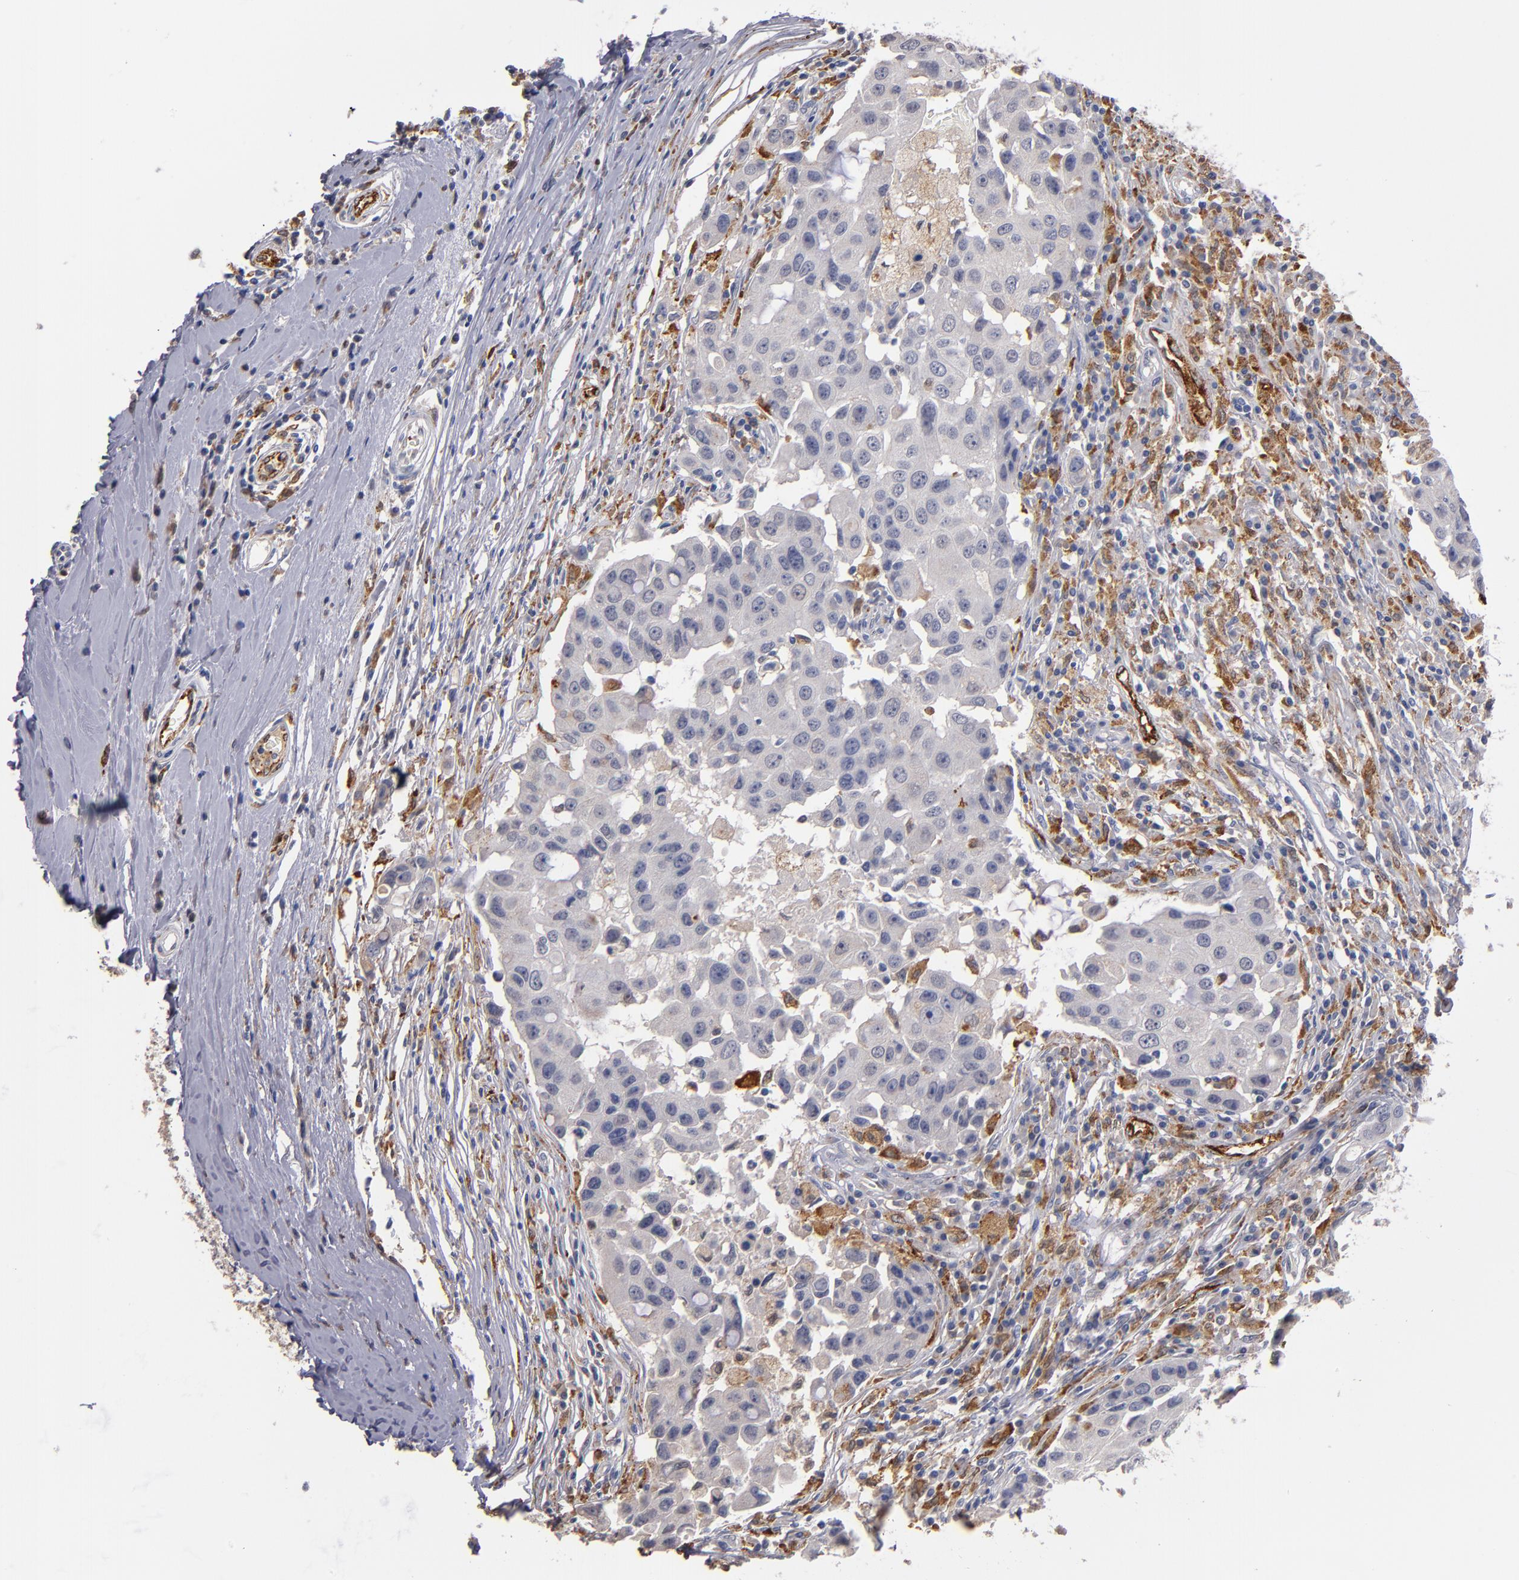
{"staining": {"intensity": "moderate", "quantity": "<25%", "location": "cytoplasmic/membranous"}, "tissue": "breast cancer", "cell_type": "Tumor cells", "image_type": "cancer", "snomed": [{"axis": "morphology", "description": "Duct carcinoma"}, {"axis": "topography", "description": "Breast"}], "caption": "Immunohistochemical staining of human breast cancer reveals low levels of moderate cytoplasmic/membranous protein staining in about <25% of tumor cells.", "gene": "SELP", "patient": {"sex": "female", "age": 27}}